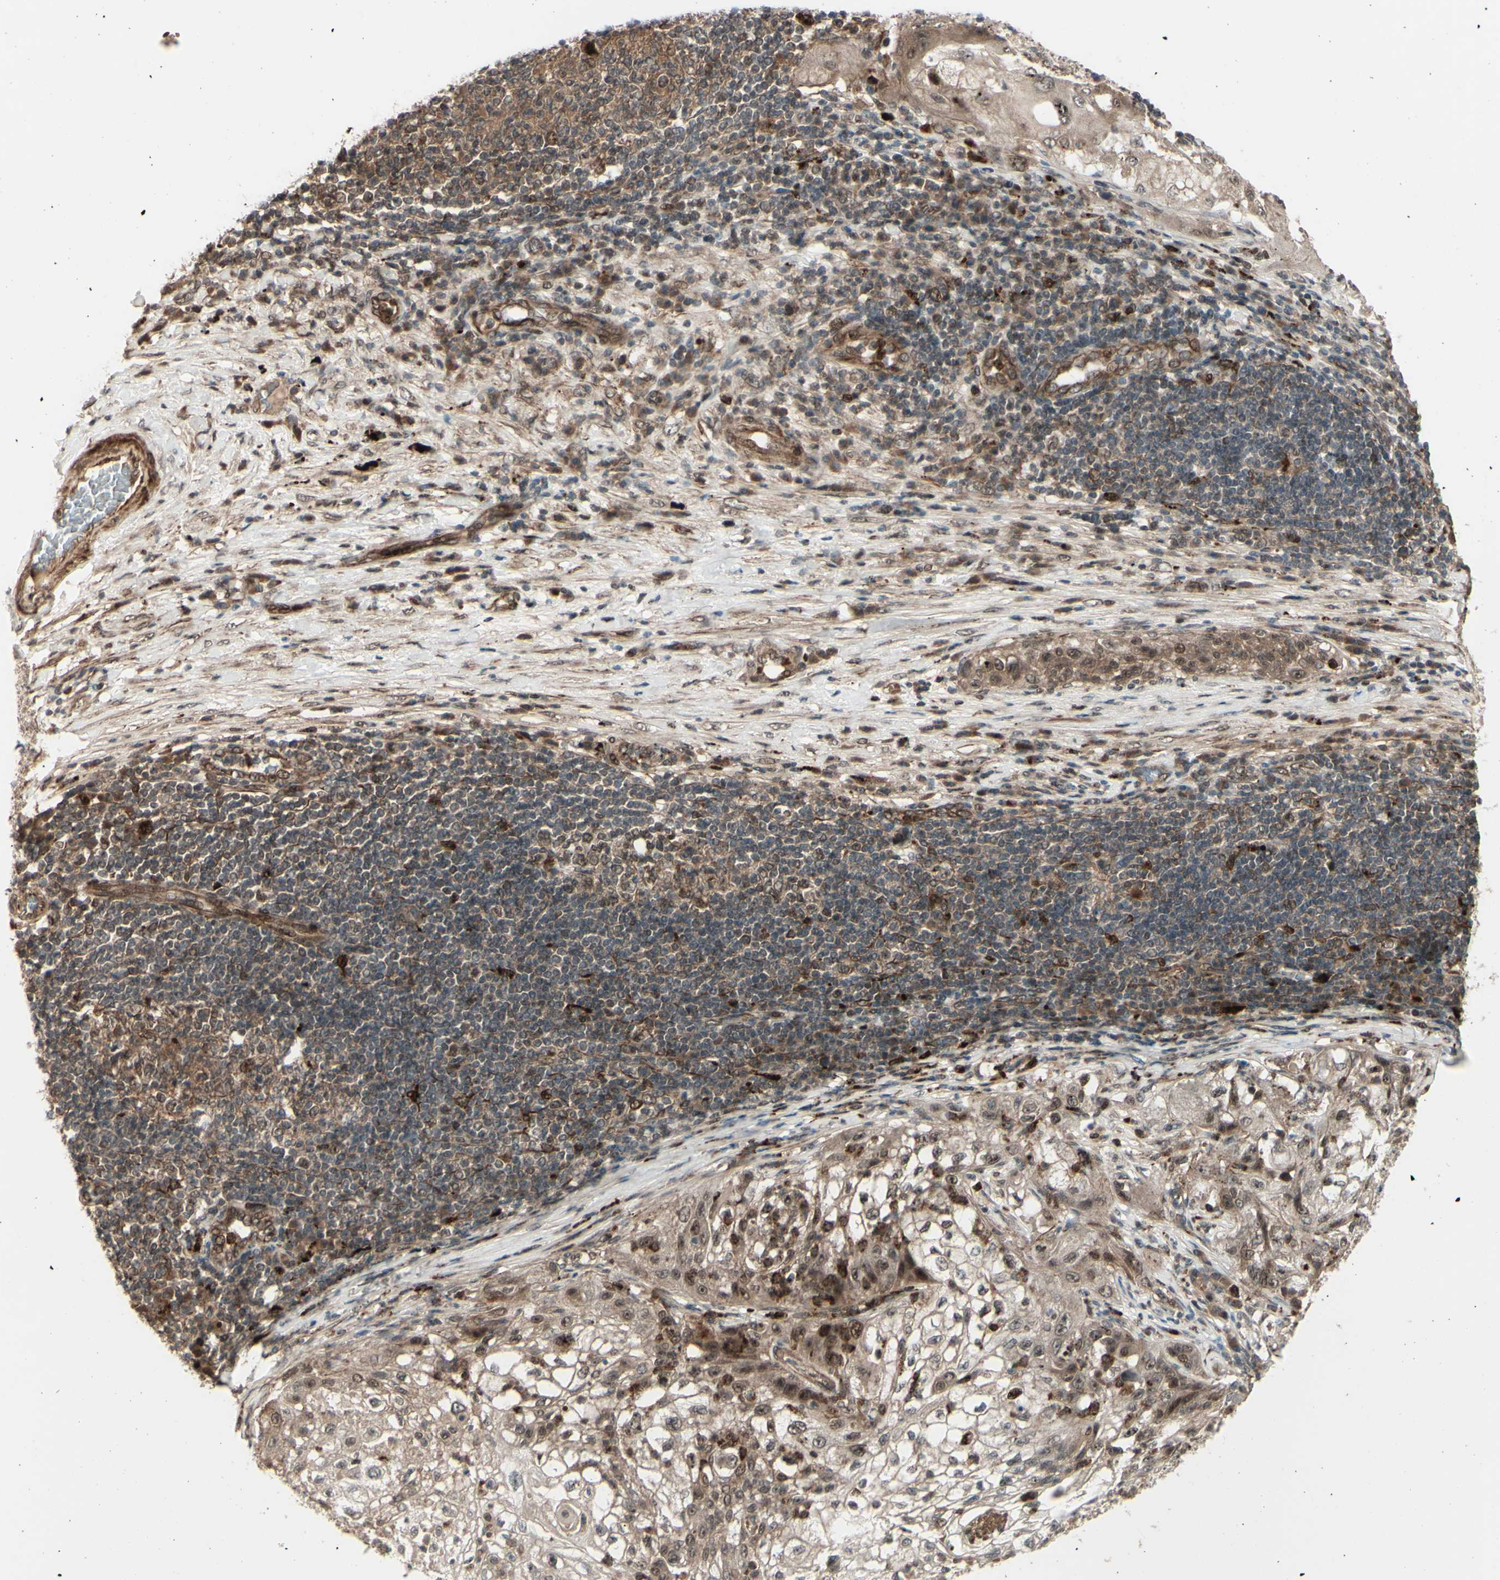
{"staining": {"intensity": "moderate", "quantity": ">75%", "location": "cytoplasmic/membranous,nuclear"}, "tissue": "lung cancer", "cell_type": "Tumor cells", "image_type": "cancer", "snomed": [{"axis": "morphology", "description": "Inflammation, NOS"}, {"axis": "morphology", "description": "Squamous cell carcinoma, NOS"}, {"axis": "topography", "description": "Lymph node"}, {"axis": "topography", "description": "Soft tissue"}, {"axis": "topography", "description": "Lung"}], "caption": "IHC histopathology image of human lung cancer stained for a protein (brown), which reveals medium levels of moderate cytoplasmic/membranous and nuclear positivity in approximately >75% of tumor cells.", "gene": "MLF2", "patient": {"sex": "male", "age": 66}}